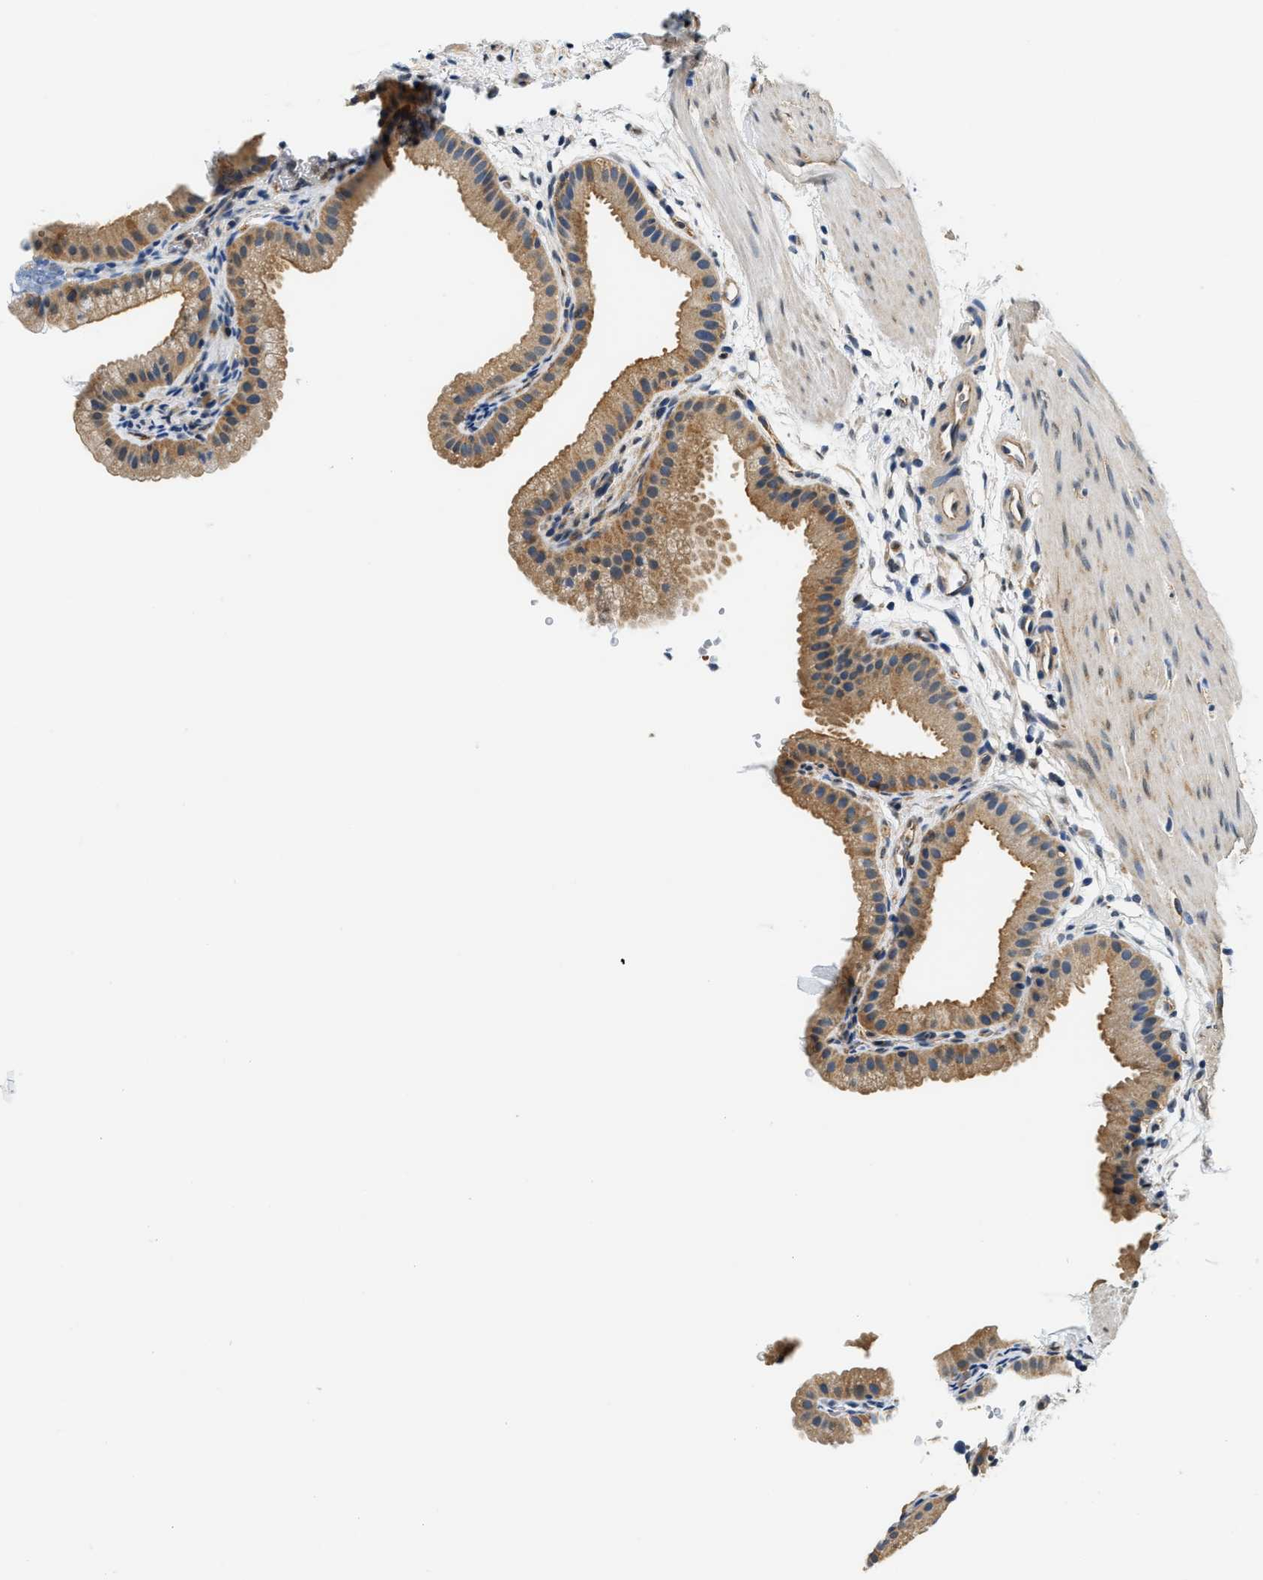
{"staining": {"intensity": "moderate", "quantity": ">75%", "location": "cytoplasmic/membranous"}, "tissue": "gallbladder", "cell_type": "Glandular cells", "image_type": "normal", "snomed": [{"axis": "morphology", "description": "Normal tissue, NOS"}, {"axis": "topography", "description": "Gallbladder"}], "caption": "A photomicrograph of gallbladder stained for a protein exhibits moderate cytoplasmic/membranous brown staining in glandular cells. (Stains: DAB (3,3'-diaminobenzidine) in brown, nuclei in blue, Microscopy: brightfield microscopy at high magnification).", "gene": "BCL7C", "patient": {"sex": "female", "age": 64}}